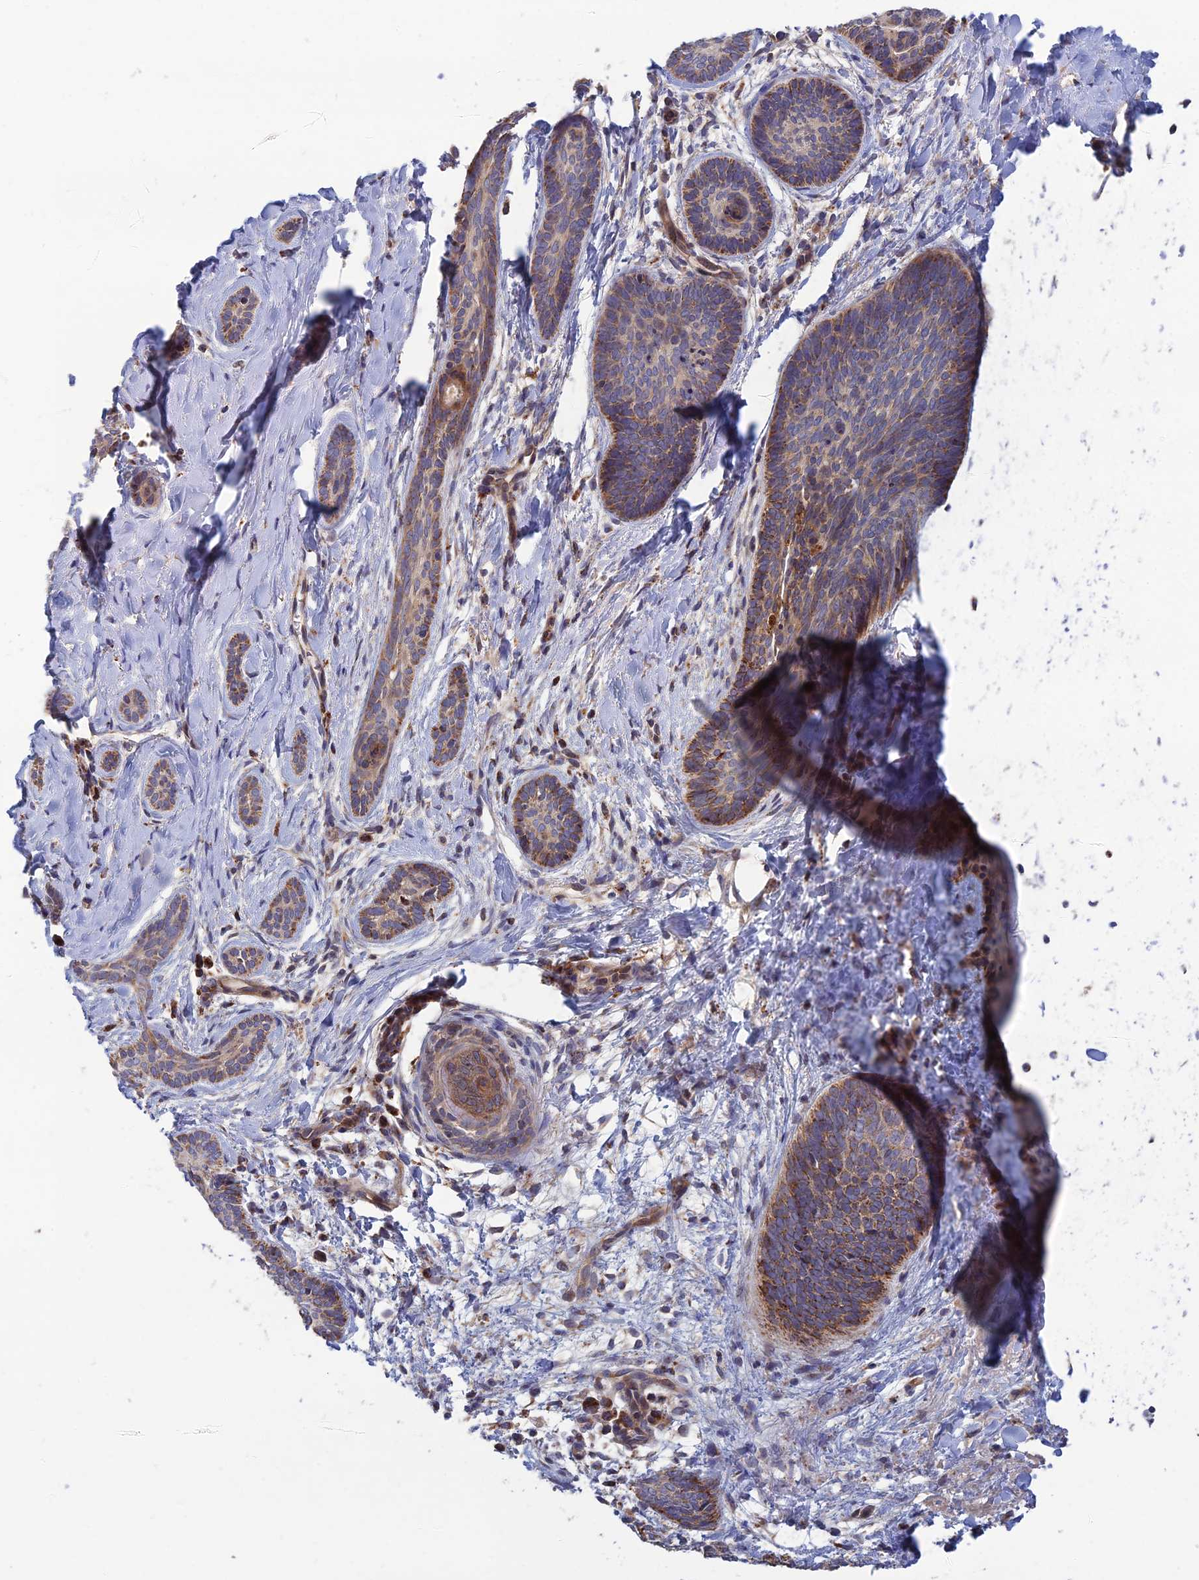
{"staining": {"intensity": "moderate", "quantity": "25%-75%", "location": "cytoplasmic/membranous"}, "tissue": "skin cancer", "cell_type": "Tumor cells", "image_type": "cancer", "snomed": [{"axis": "morphology", "description": "Basal cell carcinoma"}, {"axis": "topography", "description": "Skin"}], "caption": "A brown stain highlights moderate cytoplasmic/membranous positivity of a protein in human skin cancer tumor cells. Using DAB (3,3'-diaminobenzidine) (brown) and hematoxylin (blue) stains, captured at high magnification using brightfield microscopy.", "gene": "RIC8B", "patient": {"sex": "female", "age": 81}}